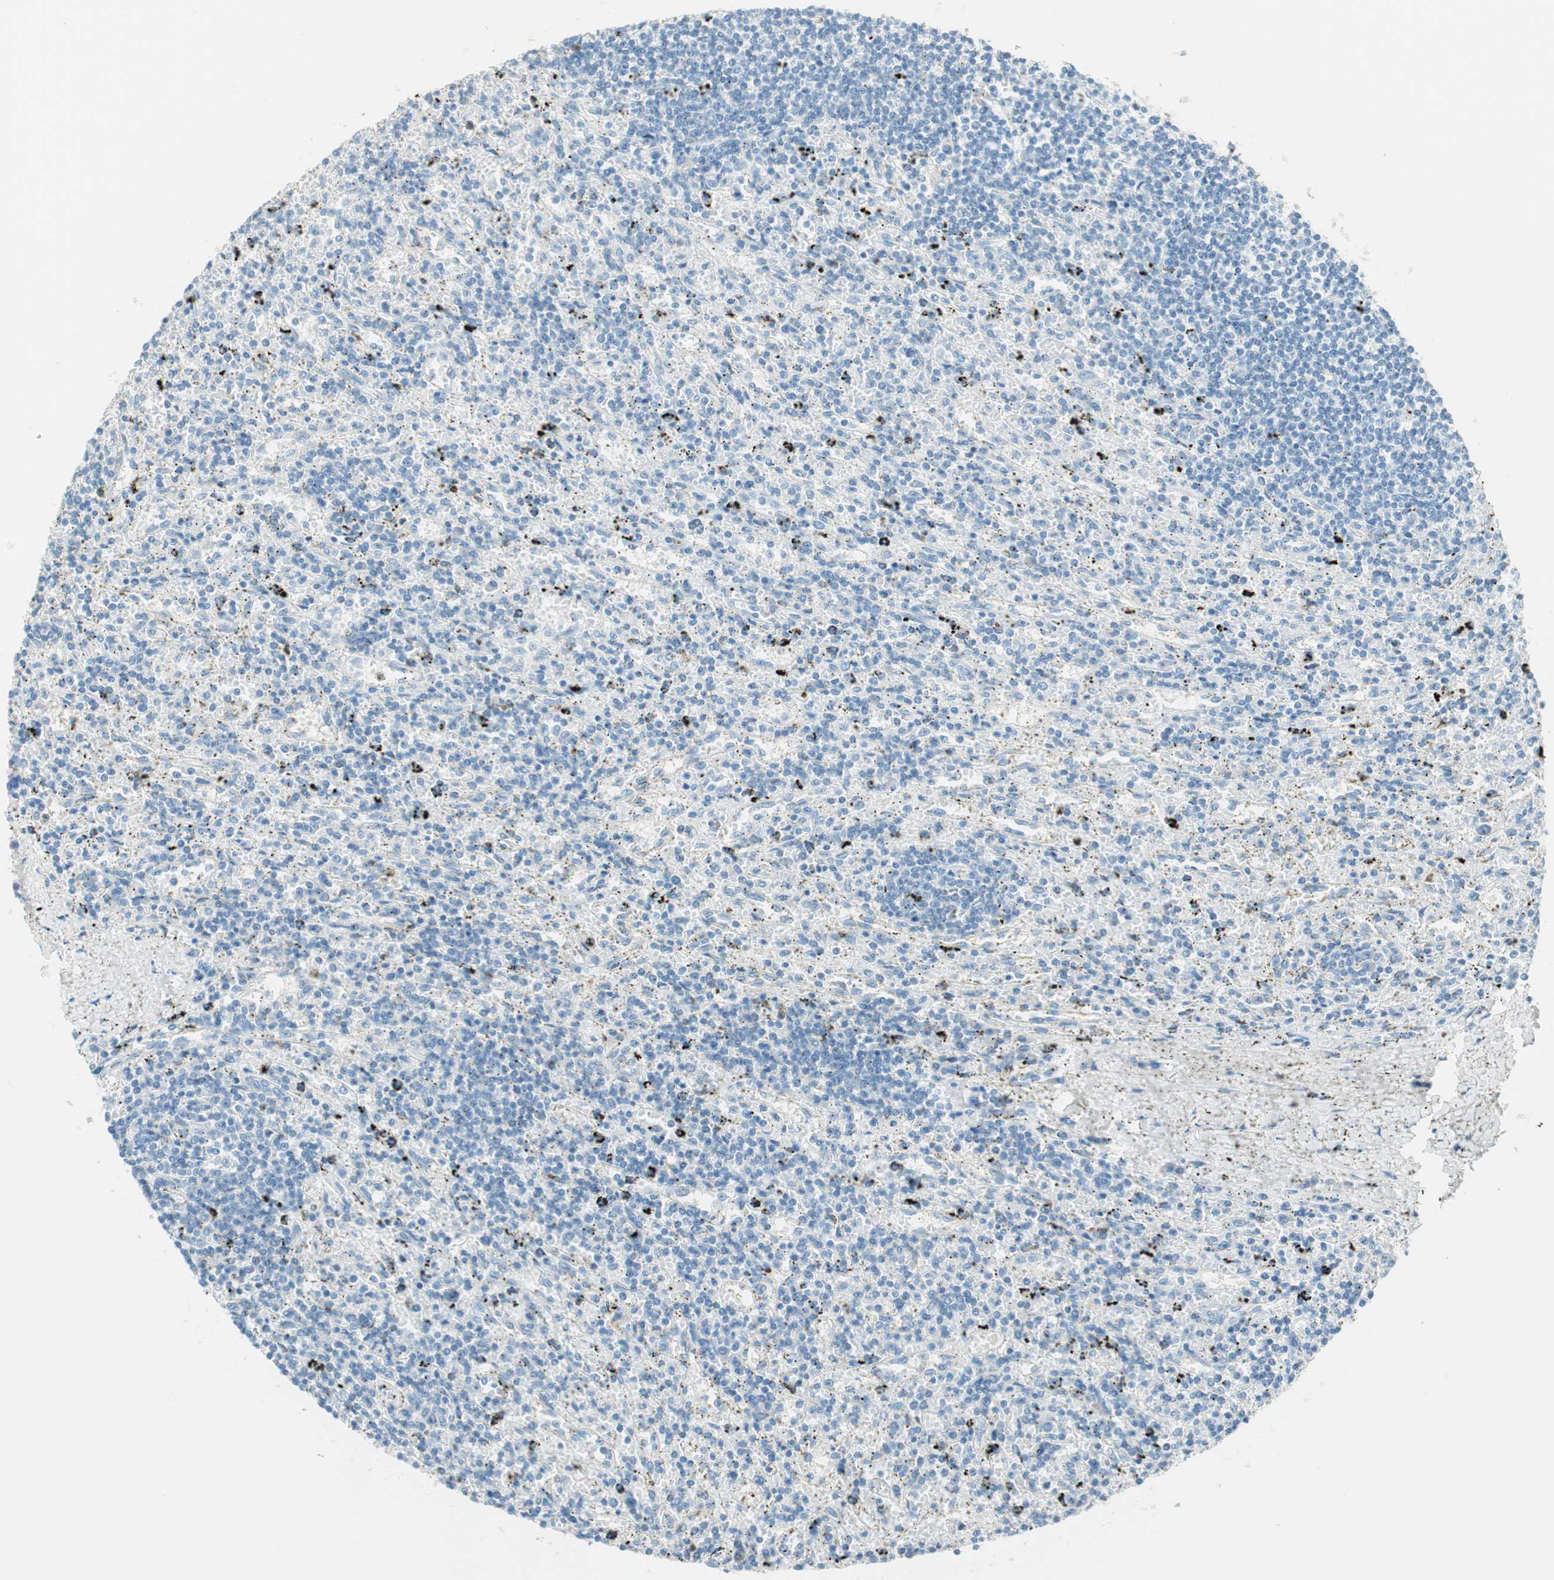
{"staining": {"intensity": "negative", "quantity": "none", "location": "none"}, "tissue": "lymphoma", "cell_type": "Tumor cells", "image_type": "cancer", "snomed": [{"axis": "morphology", "description": "Malignant lymphoma, non-Hodgkin's type, Low grade"}, {"axis": "topography", "description": "Spleen"}], "caption": "Tumor cells are negative for brown protein staining in lymphoma. (Brightfield microscopy of DAB (3,3'-diaminobenzidine) immunohistochemistry at high magnification).", "gene": "HPGD", "patient": {"sex": "male", "age": 76}}